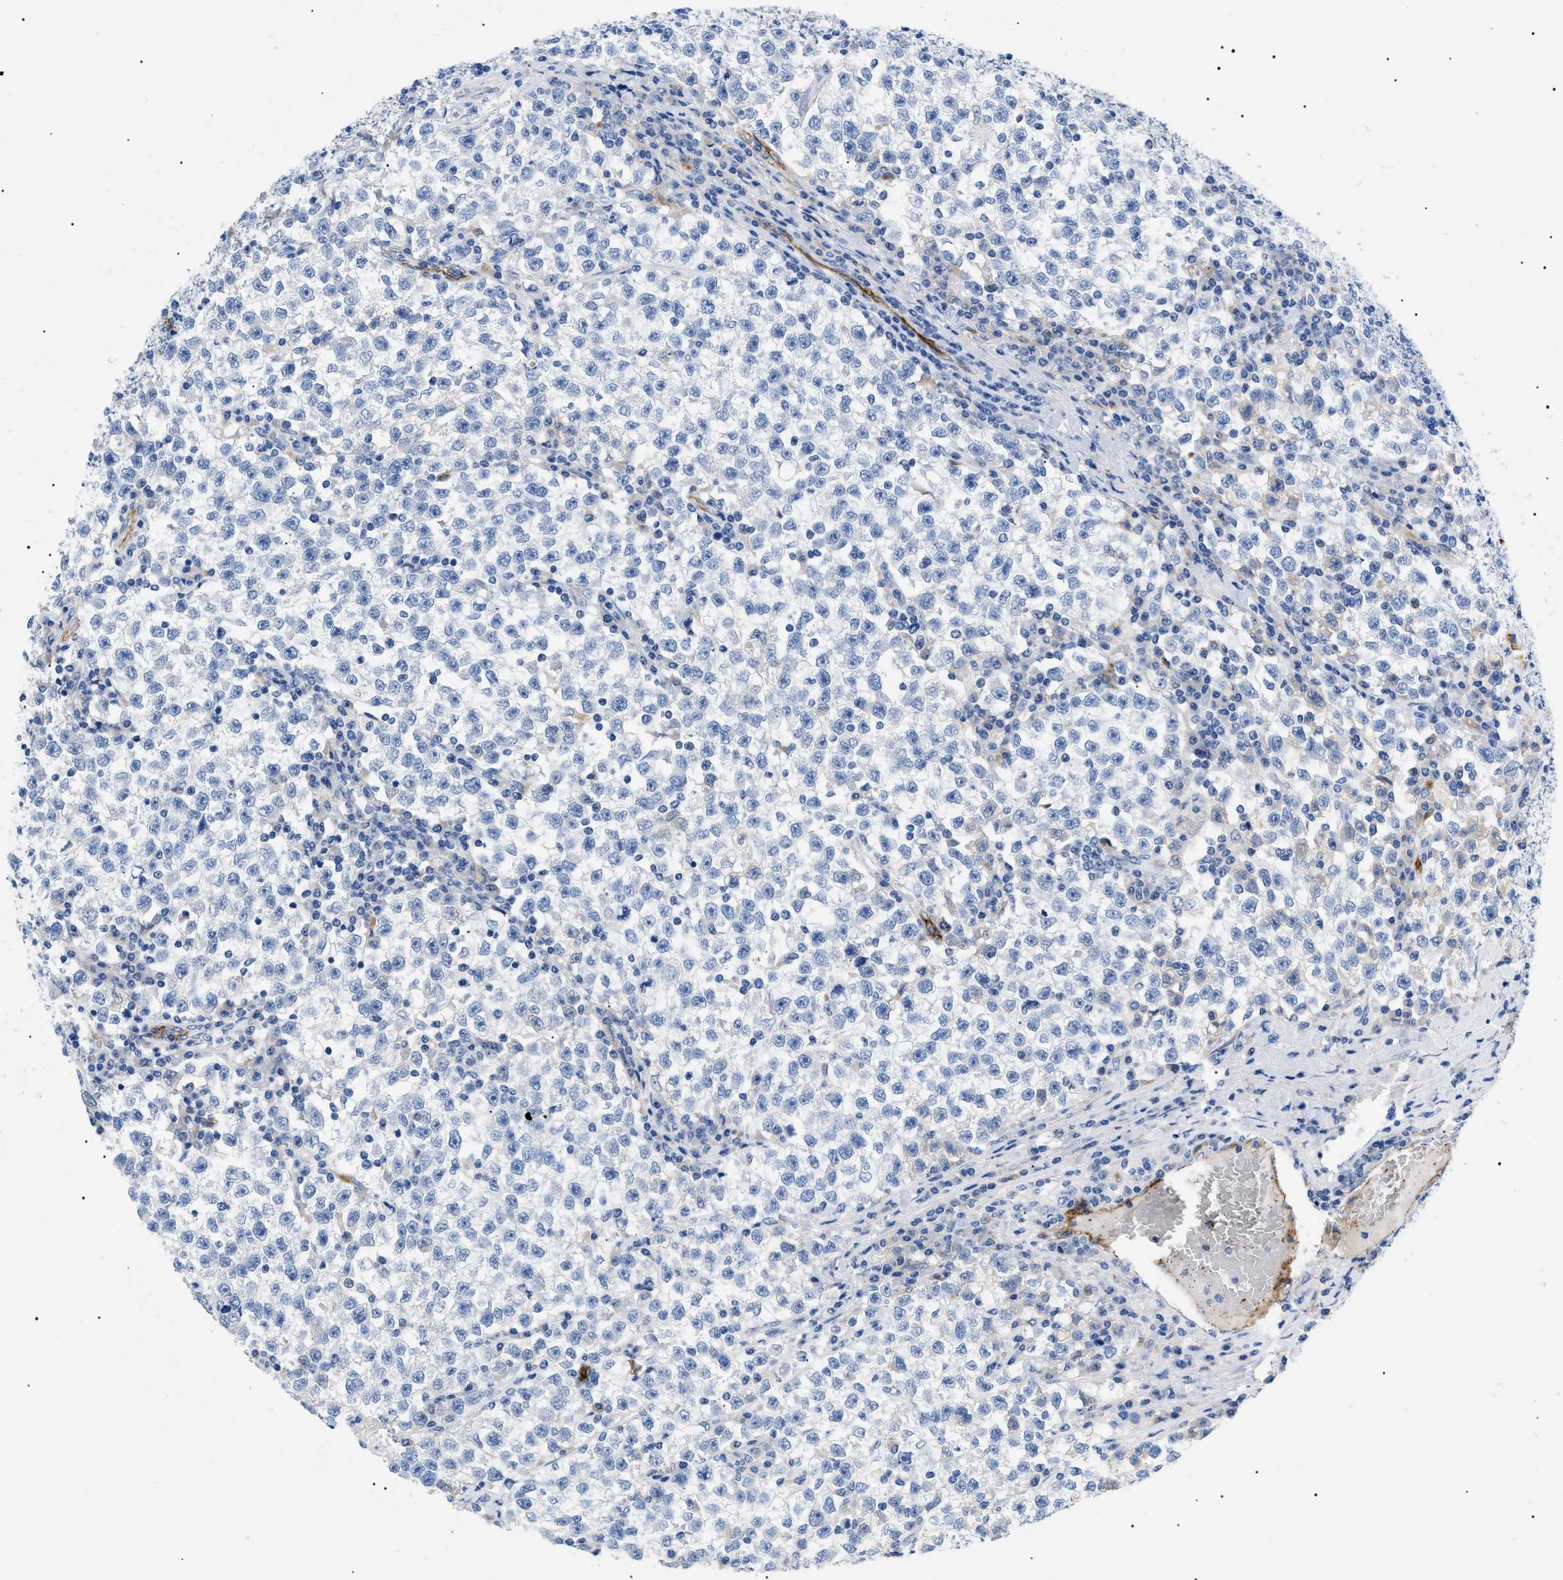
{"staining": {"intensity": "negative", "quantity": "none", "location": "none"}, "tissue": "testis cancer", "cell_type": "Tumor cells", "image_type": "cancer", "snomed": [{"axis": "morphology", "description": "Seminoma, NOS"}, {"axis": "topography", "description": "Testis"}], "caption": "An immunohistochemistry (IHC) image of testis cancer is shown. There is no staining in tumor cells of testis cancer.", "gene": "ACKR1", "patient": {"sex": "male", "age": 22}}